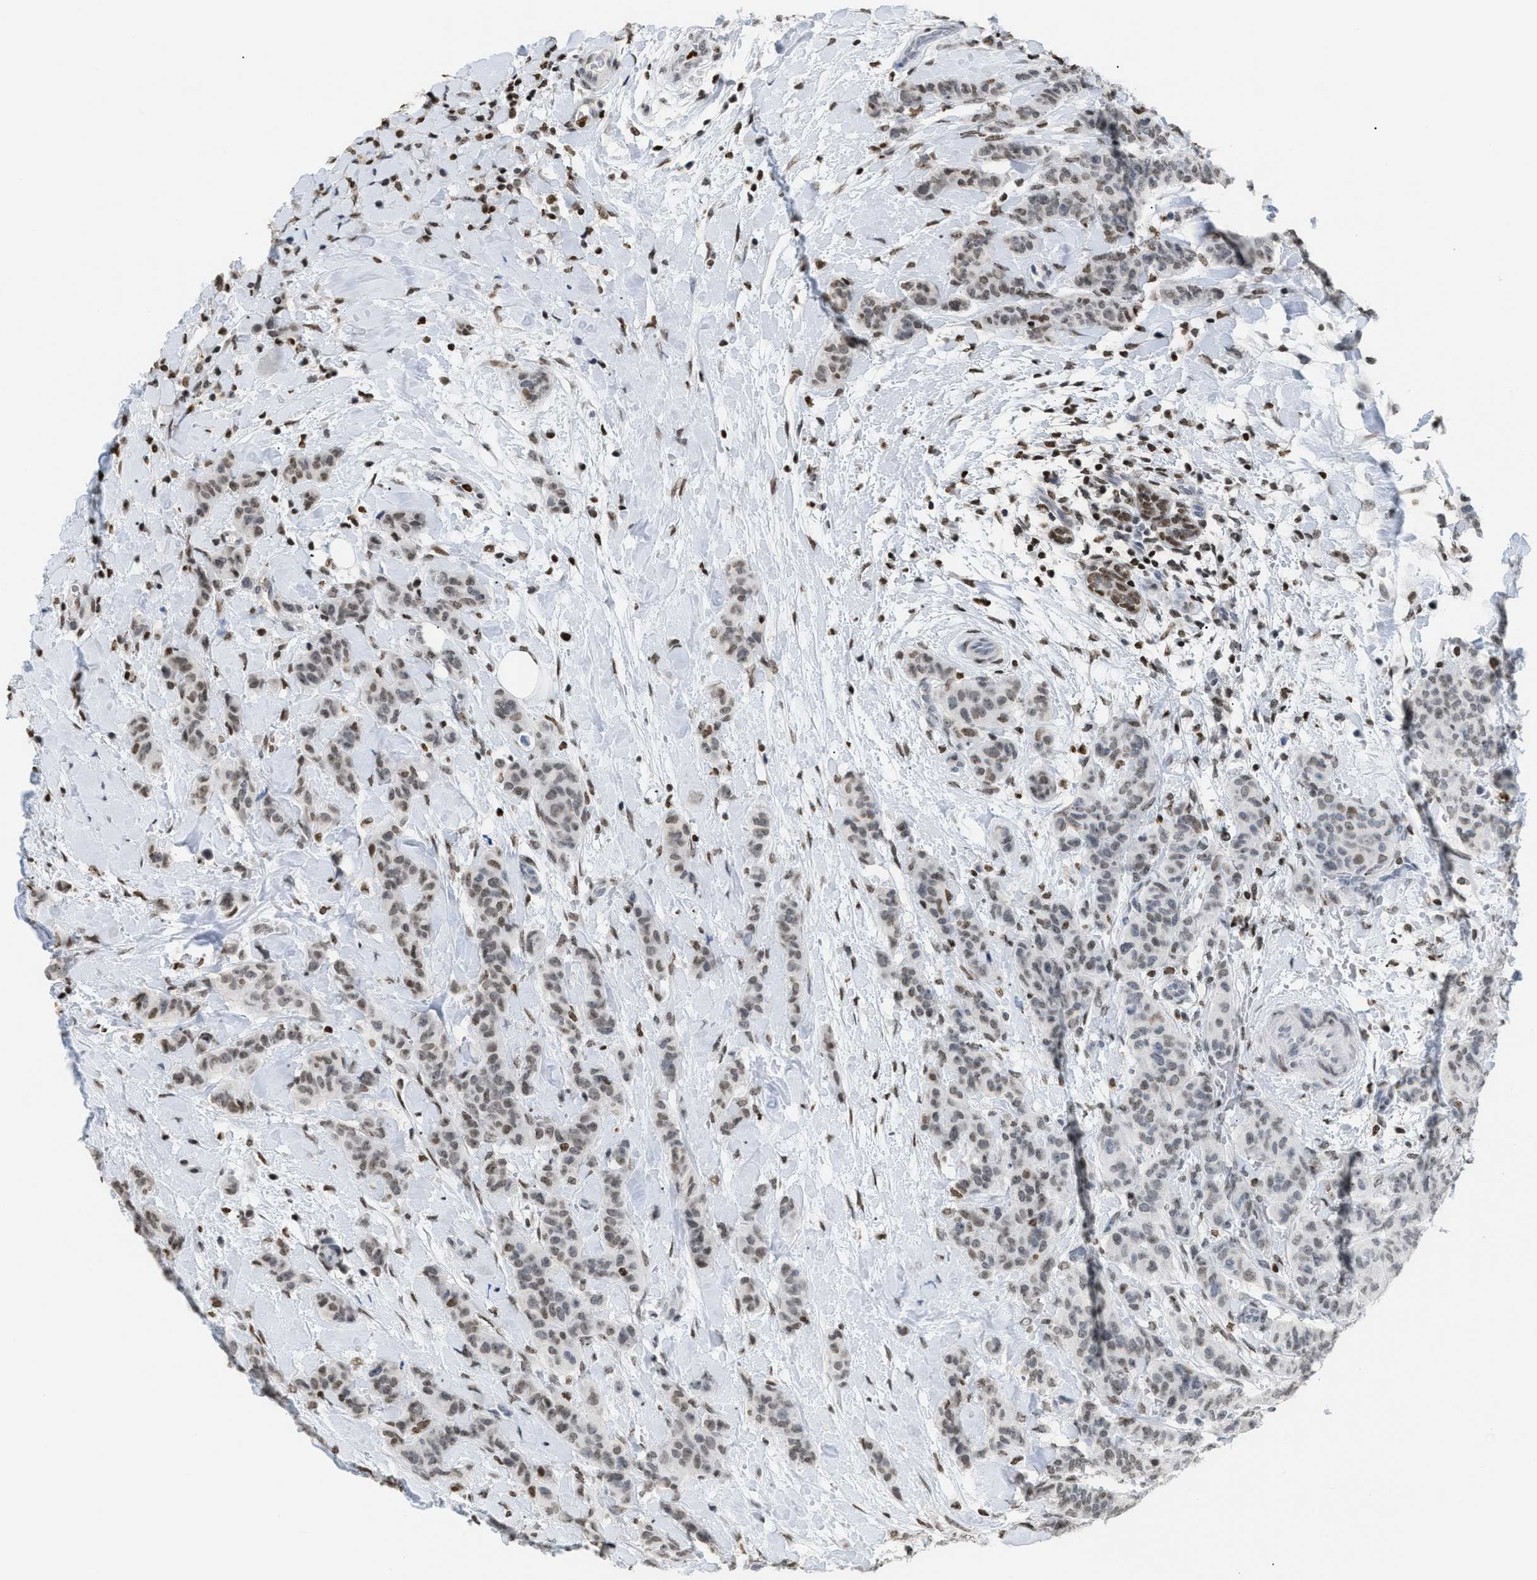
{"staining": {"intensity": "weak", "quantity": ">75%", "location": "nuclear"}, "tissue": "breast cancer", "cell_type": "Tumor cells", "image_type": "cancer", "snomed": [{"axis": "morphology", "description": "Normal tissue, NOS"}, {"axis": "morphology", "description": "Duct carcinoma"}, {"axis": "topography", "description": "Breast"}], "caption": "Human breast invasive ductal carcinoma stained for a protein (brown) shows weak nuclear positive expression in about >75% of tumor cells.", "gene": "HMGN2", "patient": {"sex": "female", "age": 40}}